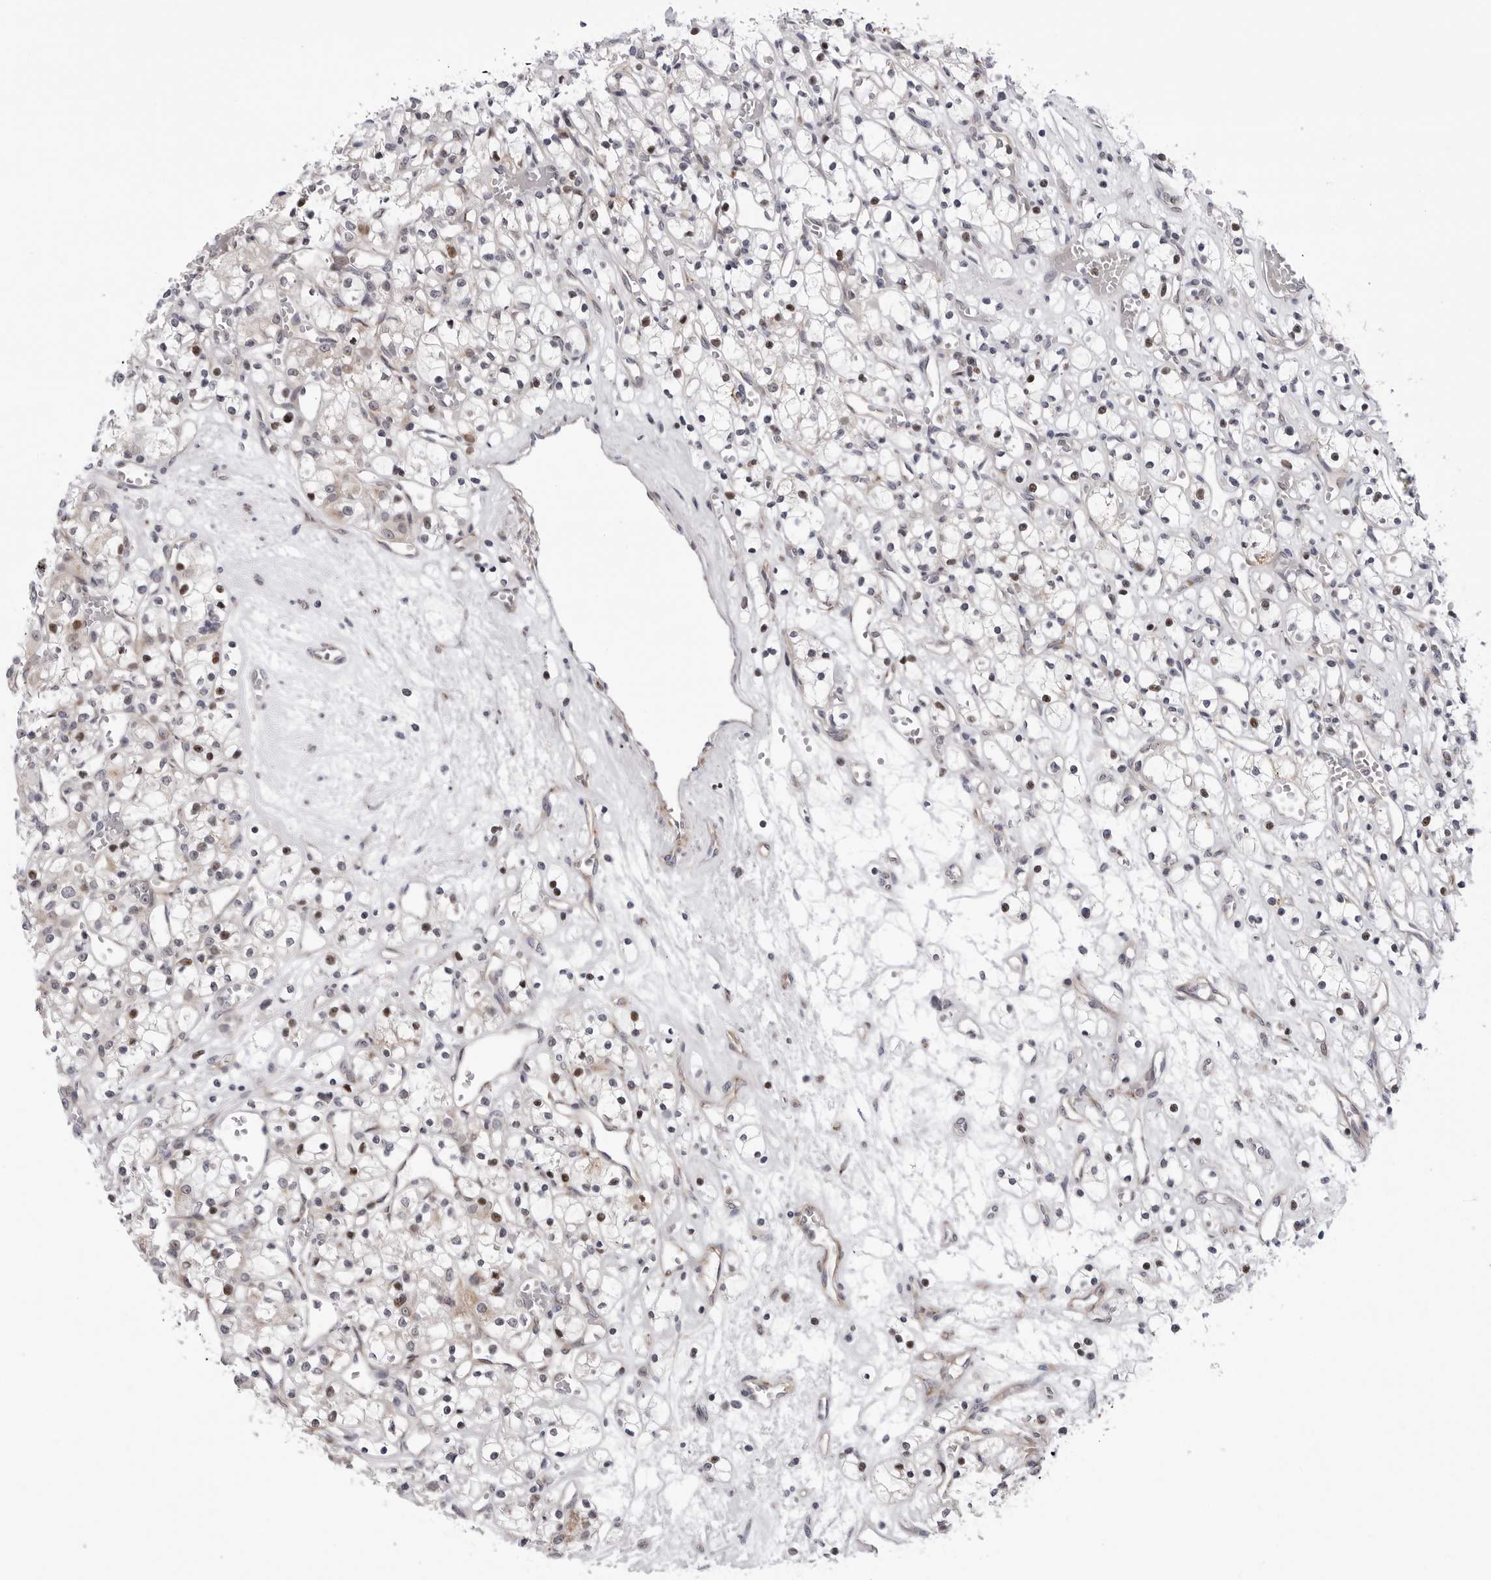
{"staining": {"intensity": "weak", "quantity": "<25%", "location": "cytoplasmic/membranous"}, "tissue": "renal cancer", "cell_type": "Tumor cells", "image_type": "cancer", "snomed": [{"axis": "morphology", "description": "Adenocarcinoma, NOS"}, {"axis": "topography", "description": "Kidney"}], "caption": "Immunohistochemistry image of renal adenocarcinoma stained for a protein (brown), which shows no staining in tumor cells.", "gene": "CDK20", "patient": {"sex": "female", "age": 59}}